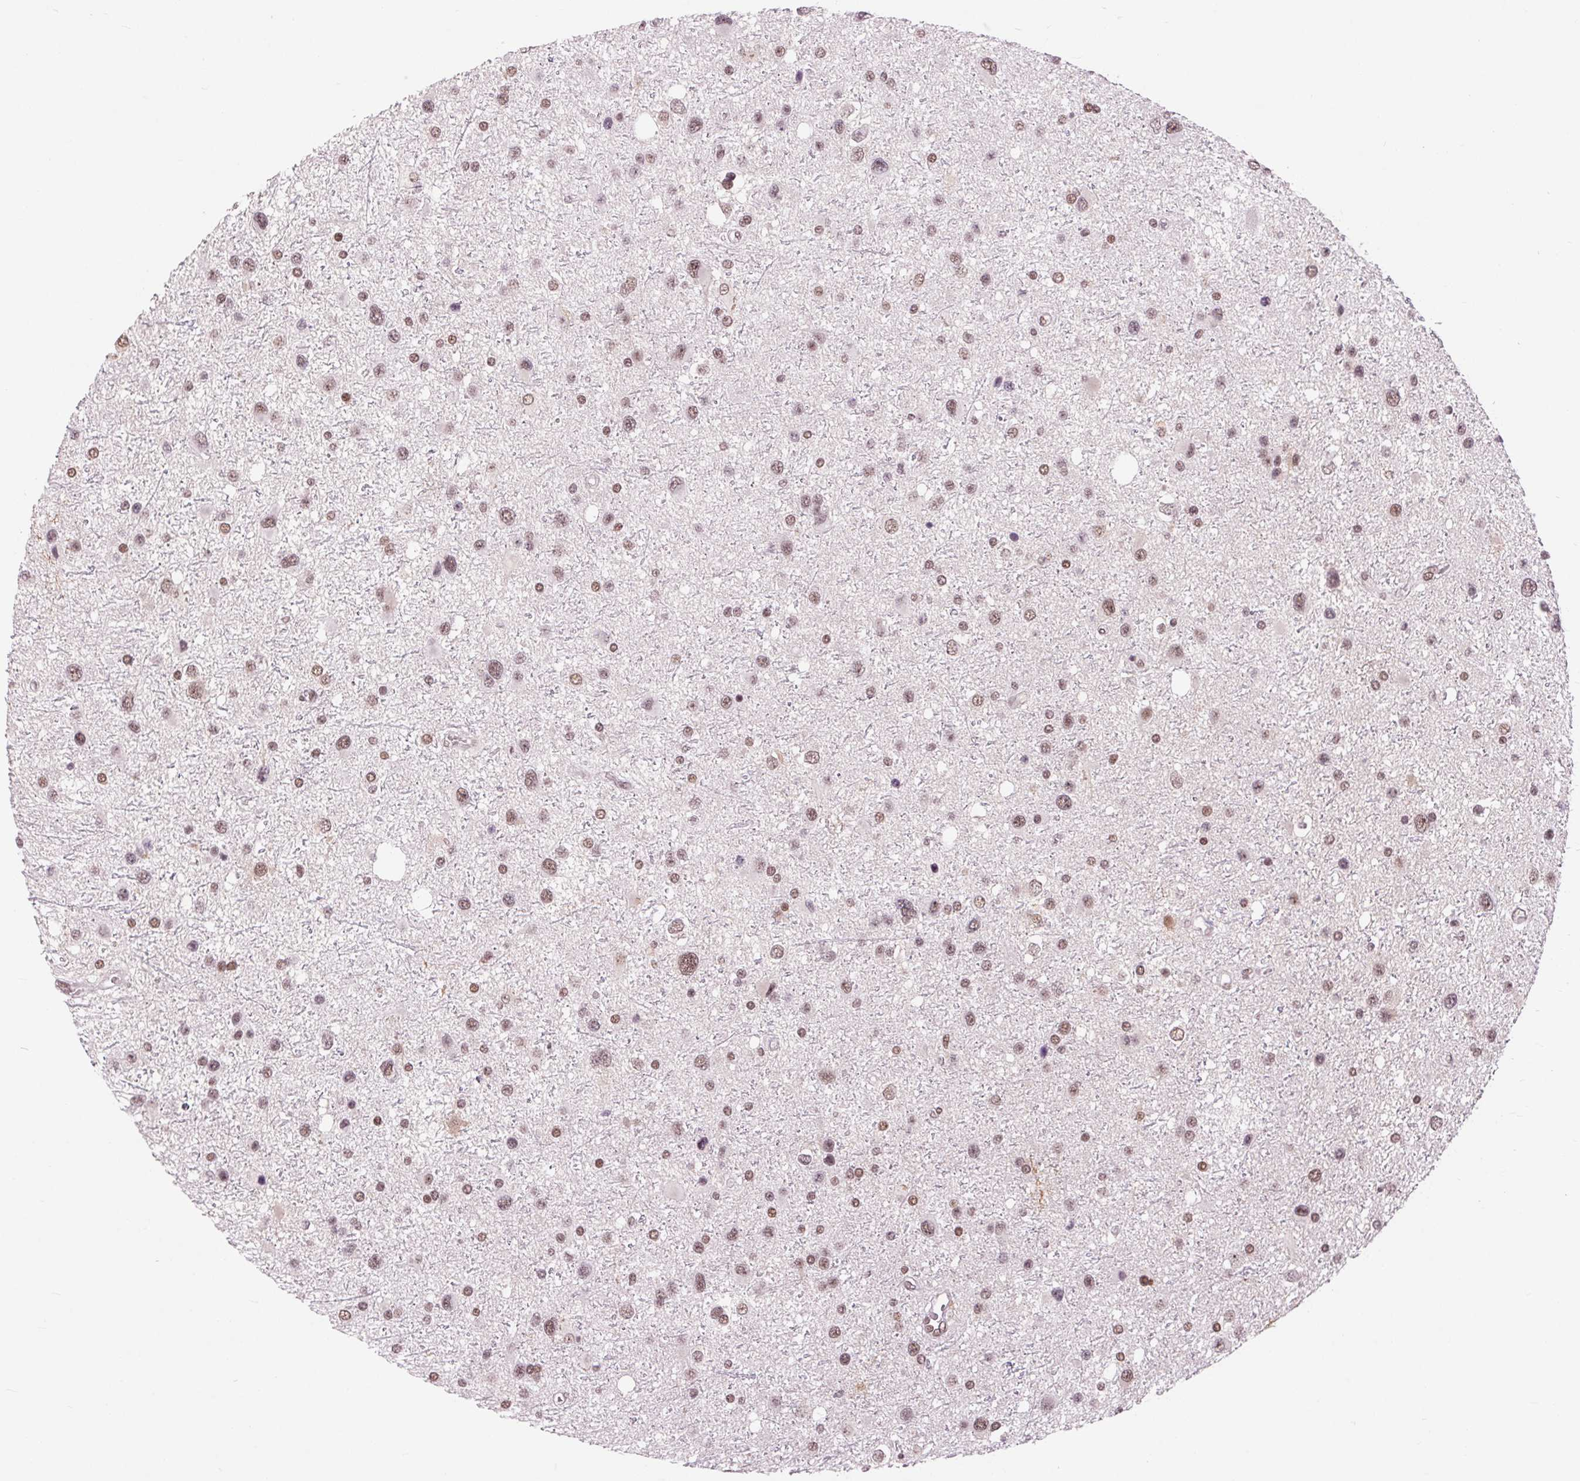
{"staining": {"intensity": "moderate", "quantity": ">75%", "location": "nuclear"}, "tissue": "glioma", "cell_type": "Tumor cells", "image_type": "cancer", "snomed": [{"axis": "morphology", "description": "Glioma, malignant, Low grade"}, {"axis": "topography", "description": "Brain"}], "caption": "A photomicrograph showing moderate nuclear positivity in approximately >75% of tumor cells in malignant low-grade glioma, as visualized by brown immunohistochemical staining.", "gene": "CD2BP2", "patient": {"sex": "female", "age": 32}}